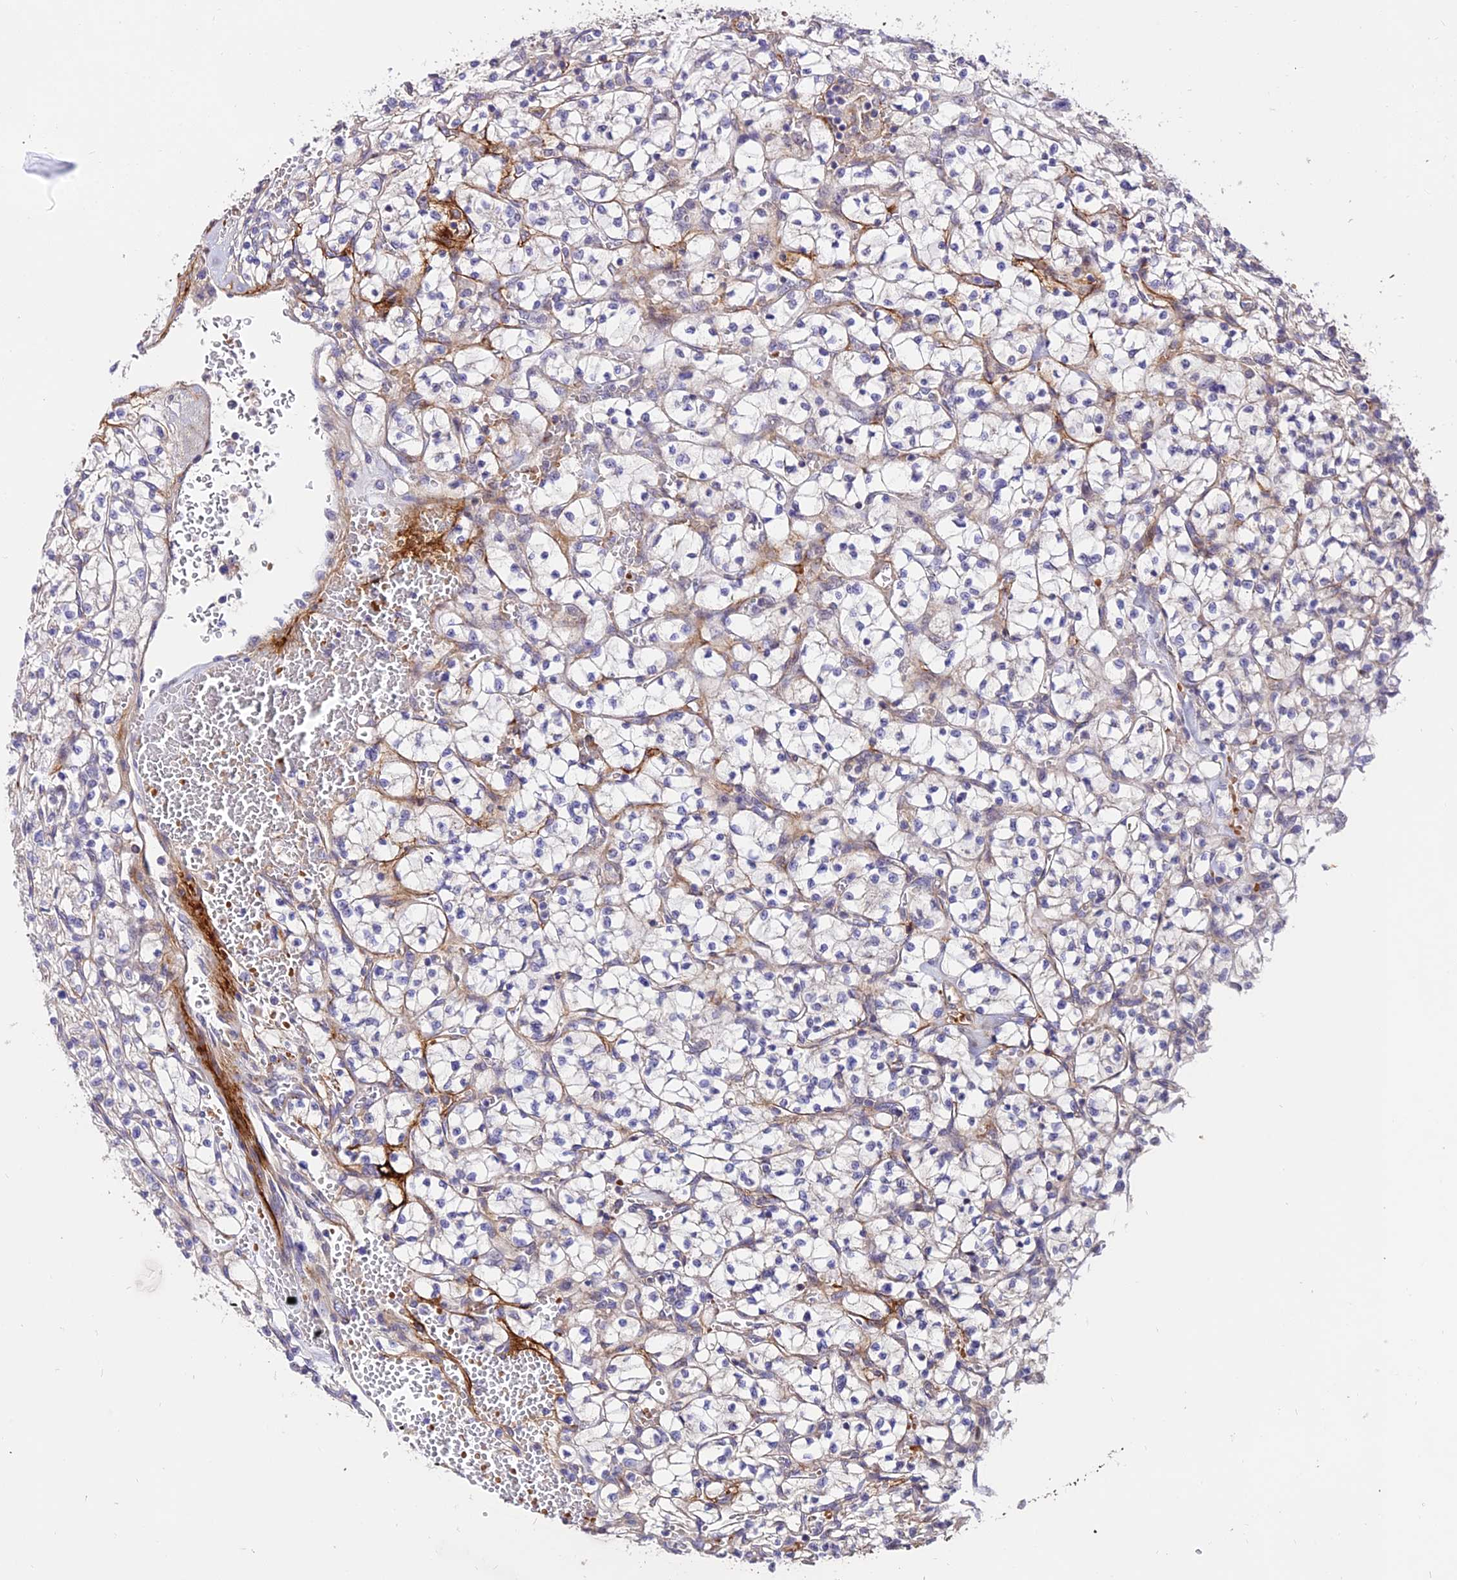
{"staining": {"intensity": "negative", "quantity": "none", "location": "none"}, "tissue": "renal cancer", "cell_type": "Tumor cells", "image_type": "cancer", "snomed": [{"axis": "morphology", "description": "Adenocarcinoma, NOS"}, {"axis": "topography", "description": "Kidney"}], "caption": "Tumor cells show no significant protein expression in adenocarcinoma (renal). (IHC, brightfield microscopy, high magnification).", "gene": "WDR5B", "patient": {"sex": "female", "age": 64}}